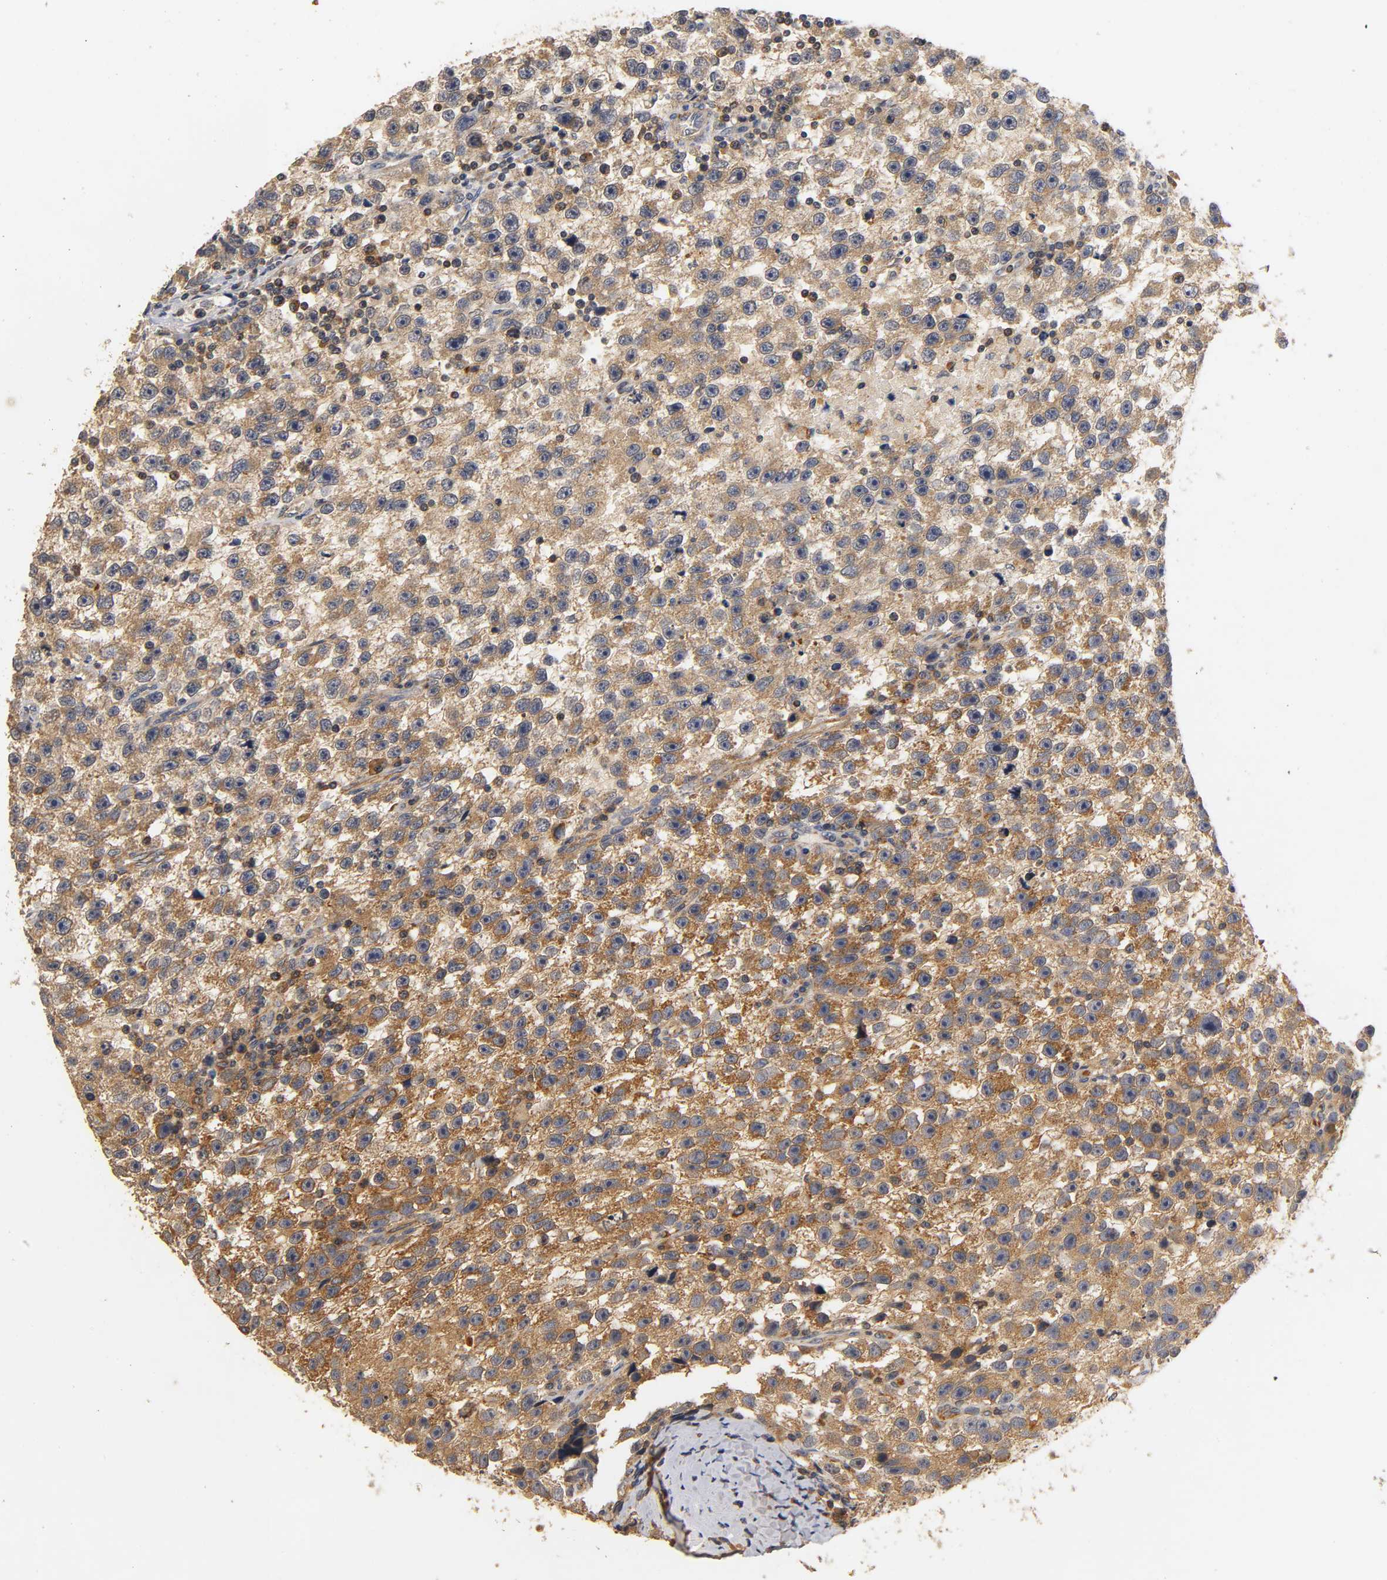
{"staining": {"intensity": "moderate", "quantity": ">75%", "location": "cytoplasmic/membranous"}, "tissue": "testis cancer", "cell_type": "Tumor cells", "image_type": "cancer", "snomed": [{"axis": "morphology", "description": "Seminoma, NOS"}, {"axis": "topography", "description": "Testis"}], "caption": "Protein expression analysis of human seminoma (testis) reveals moderate cytoplasmic/membranous staining in approximately >75% of tumor cells.", "gene": "SCAP", "patient": {"sex": "male", "age": 33}}